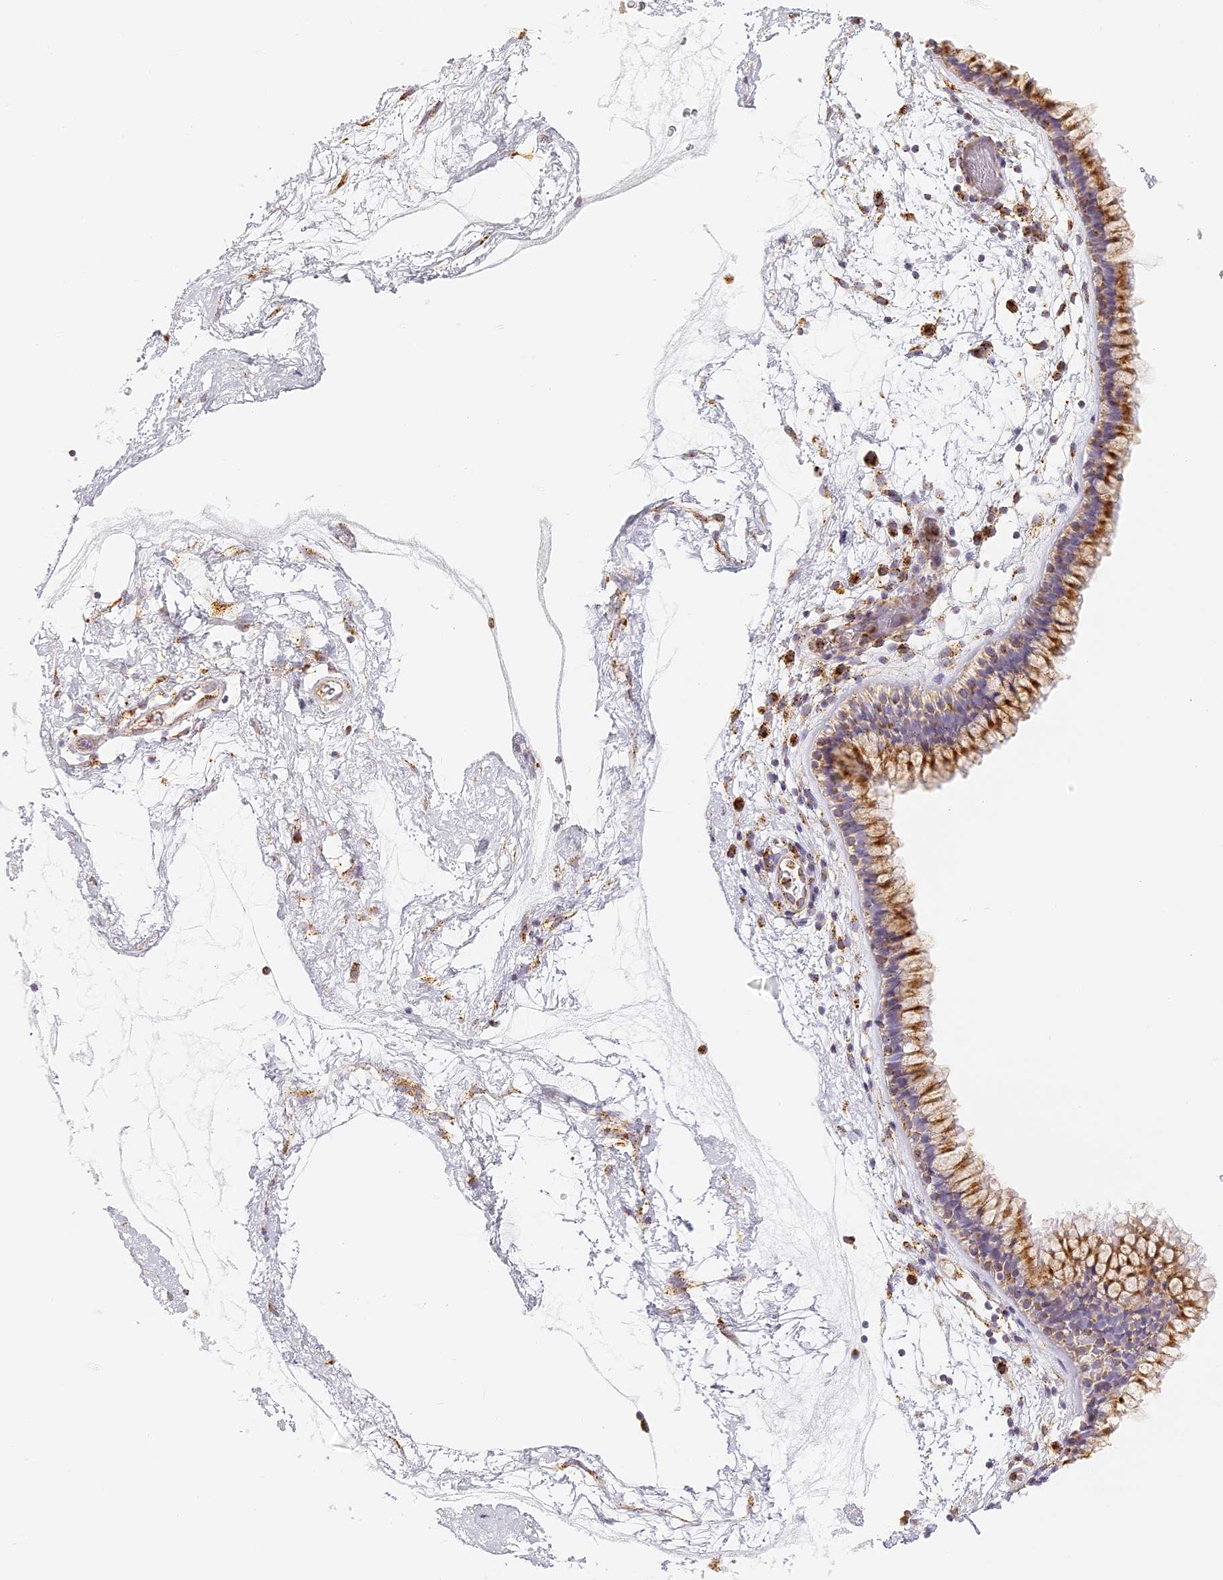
{"staining": {"intensity": "moderate", "quantity": ">75%", "location": "cytoplasmic/membranous"}, "tissue": "nasopharynx", "cell_type": "Respiratory epithelial cells", "image_type": "normal", "snomed": [{"axis": "morphology", "description": "Normal tissue, NOS"}, {"axis": "morphology", "description": "Inflammation, NOS"}, {"axis": "topography", "description": "Nasopharynx"}], "caption": "Immunohistochemistry (IHC) photomicrograph of unremarkable nasopharynx: human nasopharynx stained using IHC reveals medium levels of moderate protein expression localized specifically in the cytoplasmic/membranous of respiratory epithelial cells, appearing as a cytoplasmic/membranous brown color.", "gene": "LAMP2", "patient": {"sex": "male", "age": 48}}